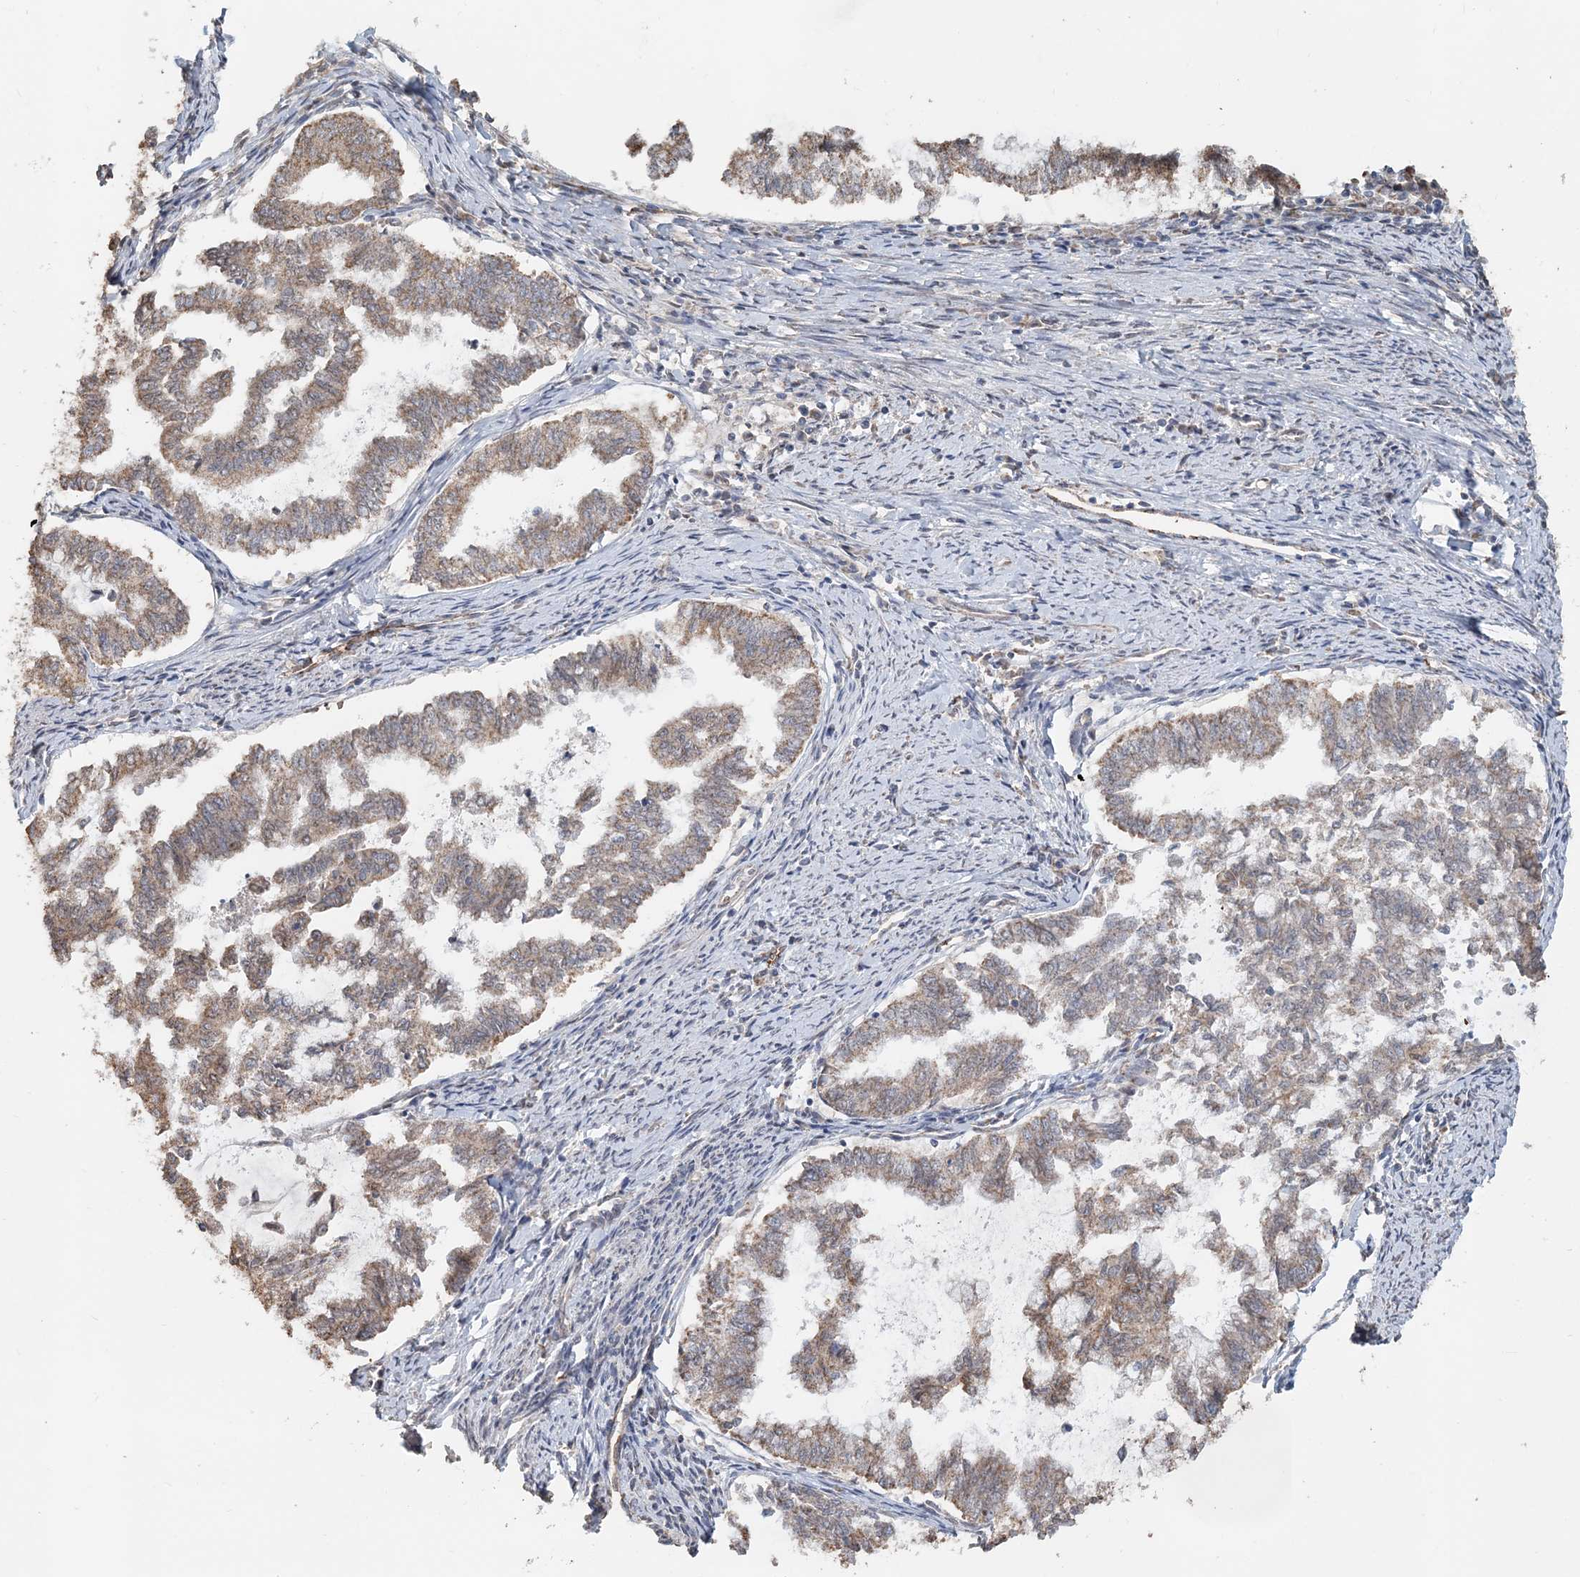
{"staining": {"intensity": "moderate", "quantity": "25%-75%", "location": "cytoplasmic/membranous"}, "tissue": "endometrial cancer", "cell_type": "Tumor cells", "image_type": "cancer", "snomed": [{"axis": "morphology", "description": "Adenocarcinoma, NOS"}, {"axis": "topography", "description": "Endometrium"}], "caption": "The image demonstrates staining of adenocarcinoma (endometrial), revealing moderate cytoplasmic/membranous protein expression (brown color) within tumor cells. Nuclei are stained in blue.", "gene": "FBXO38", "patient": {"sex": "female", "age": 79}}